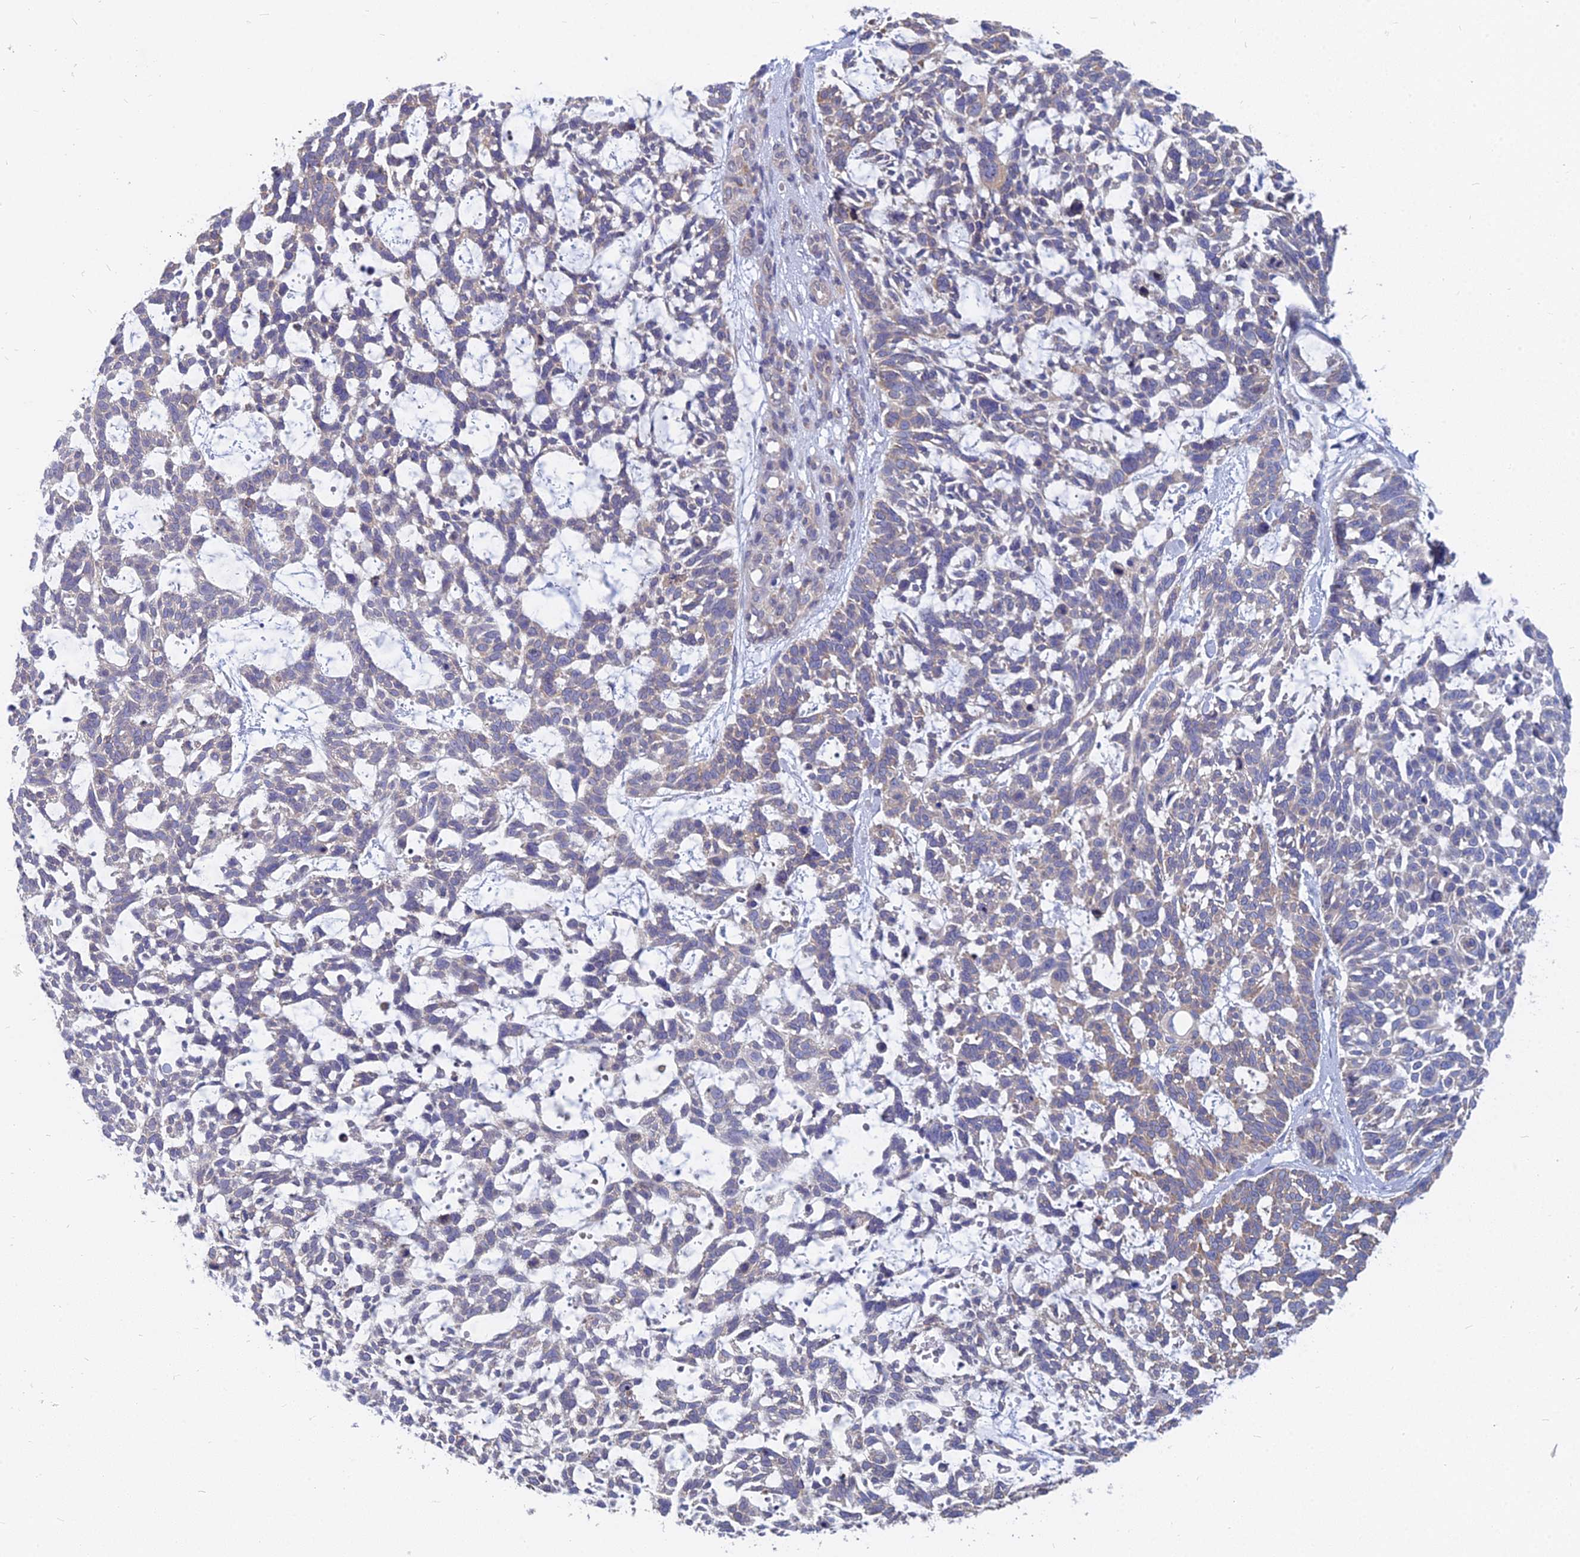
{"staining": {"intensity": "weak", "quantity": "25%-75%", "location": "cytoplasmic/membranous"}, "tissue": "skin cancer", "cell_type": "Tumor cells", "image_type": "cancer", "snomed": [{"axis": "morphology", "description": "Basal cell carcinoma"}, {"axis": "topography", "description": "Skin"}], "caption": "Tumor cells exhibit low levels of weak cytoplasmic/membranous staining in approximately 25%-75% of cells in human skin cancer (basal cell carcinoma).", "gene": "KIAA1143", "patient": {"sex": "male", "age": 88}}